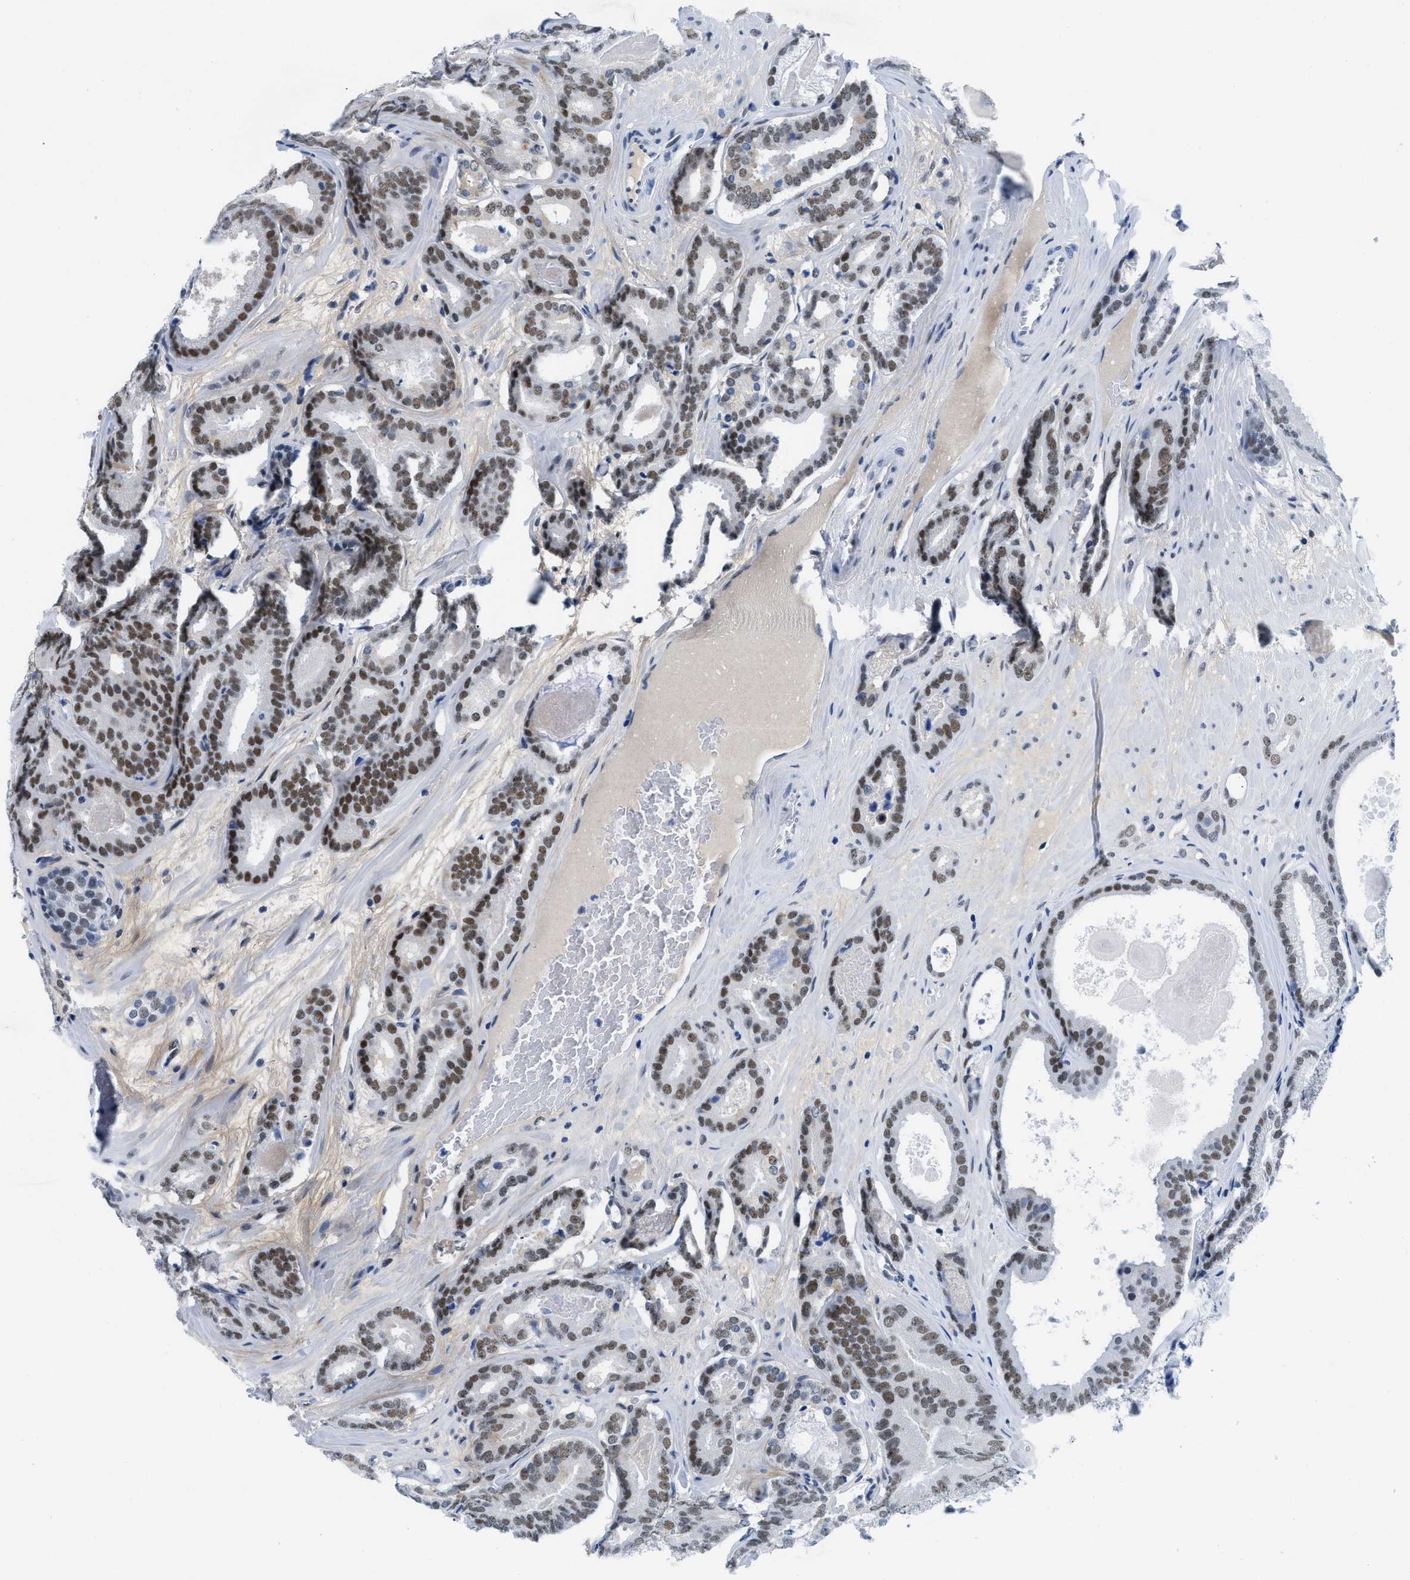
{"staining": {"intensity": "moderate", "quantity": ">75%", "location": "nuclear"}, "tissue": "prostate cancer", "cell_type": "Tumor cells", "image_type": "cancer", "snomed": [{"axis": "morphology", "description": "Adenocarcinoma, High grade"}, {"axis": "topography", "description": "Prostate"}], "caption": "Immunohistochemistry (IHC) of prostate cancer (high-grade adenocarcinoma) demonstrates medium levels of moderate nuclear positivity in about >75% of tumor cells. (DAB IHC with brightfield microscopy, high magnification).", "gene": "SMARCAD1", "patient": {"sex": "male", "age": 60}}